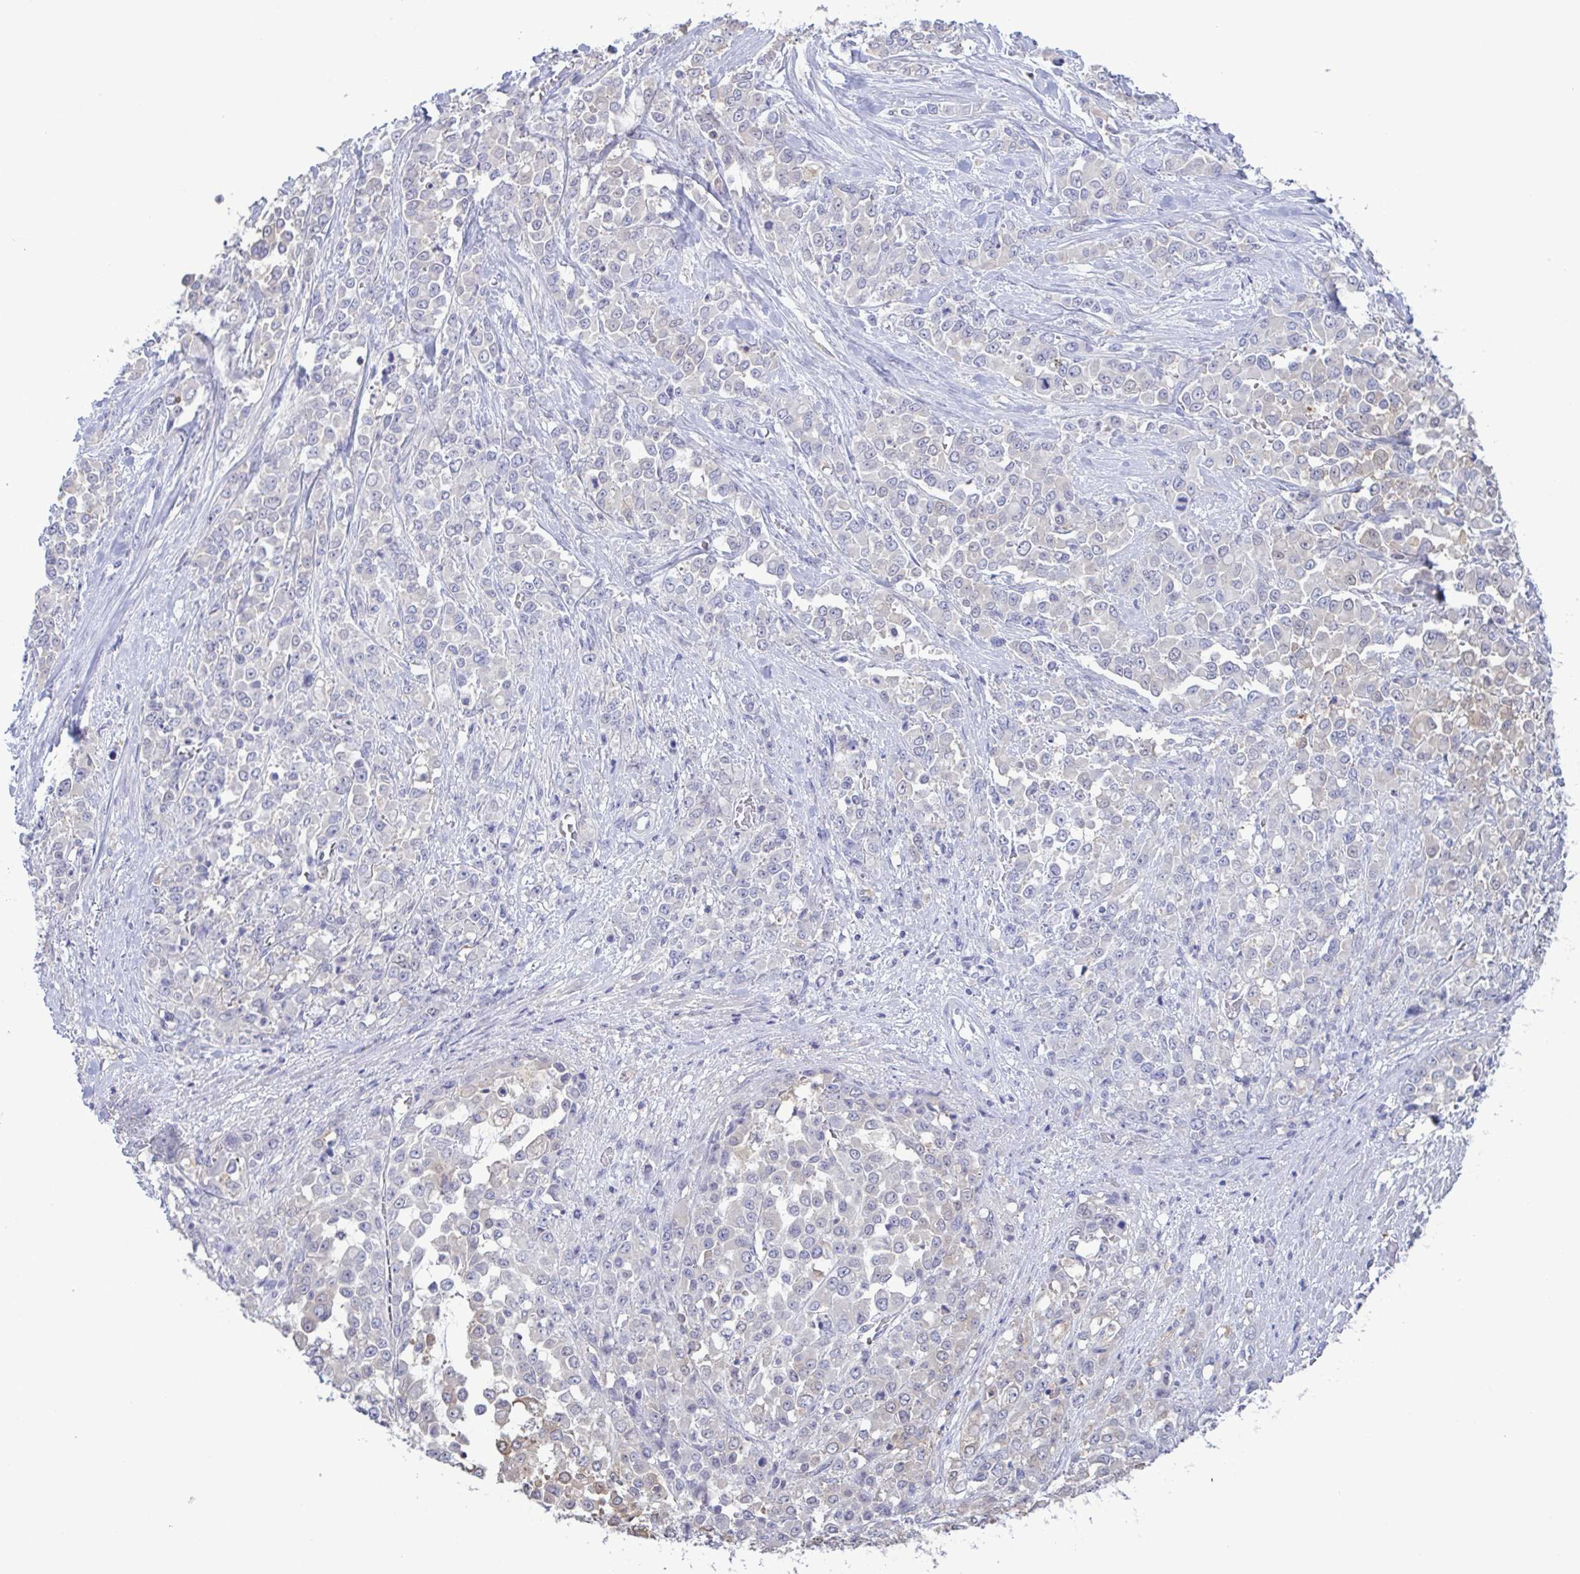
{"staining": {"intensity": "negative", "quantity": "none", "location": "none"}, "tissue": "stomach cancer", "cell_type": "Tumor cells", "image_type": "cancer", "snomed": [{"axis": "morphology", "description": "Adenocarcinoma, NOS"}, {"axis": "topography", "description": "Stomach"}], "caption": "Tumor cells are negative for protein expression in human stomach cancer. (Immunohistochemistry, brightfield microscopy, high magnification).", "gene": "LDHC", "patient": {"sex": "female", "age": 76}}